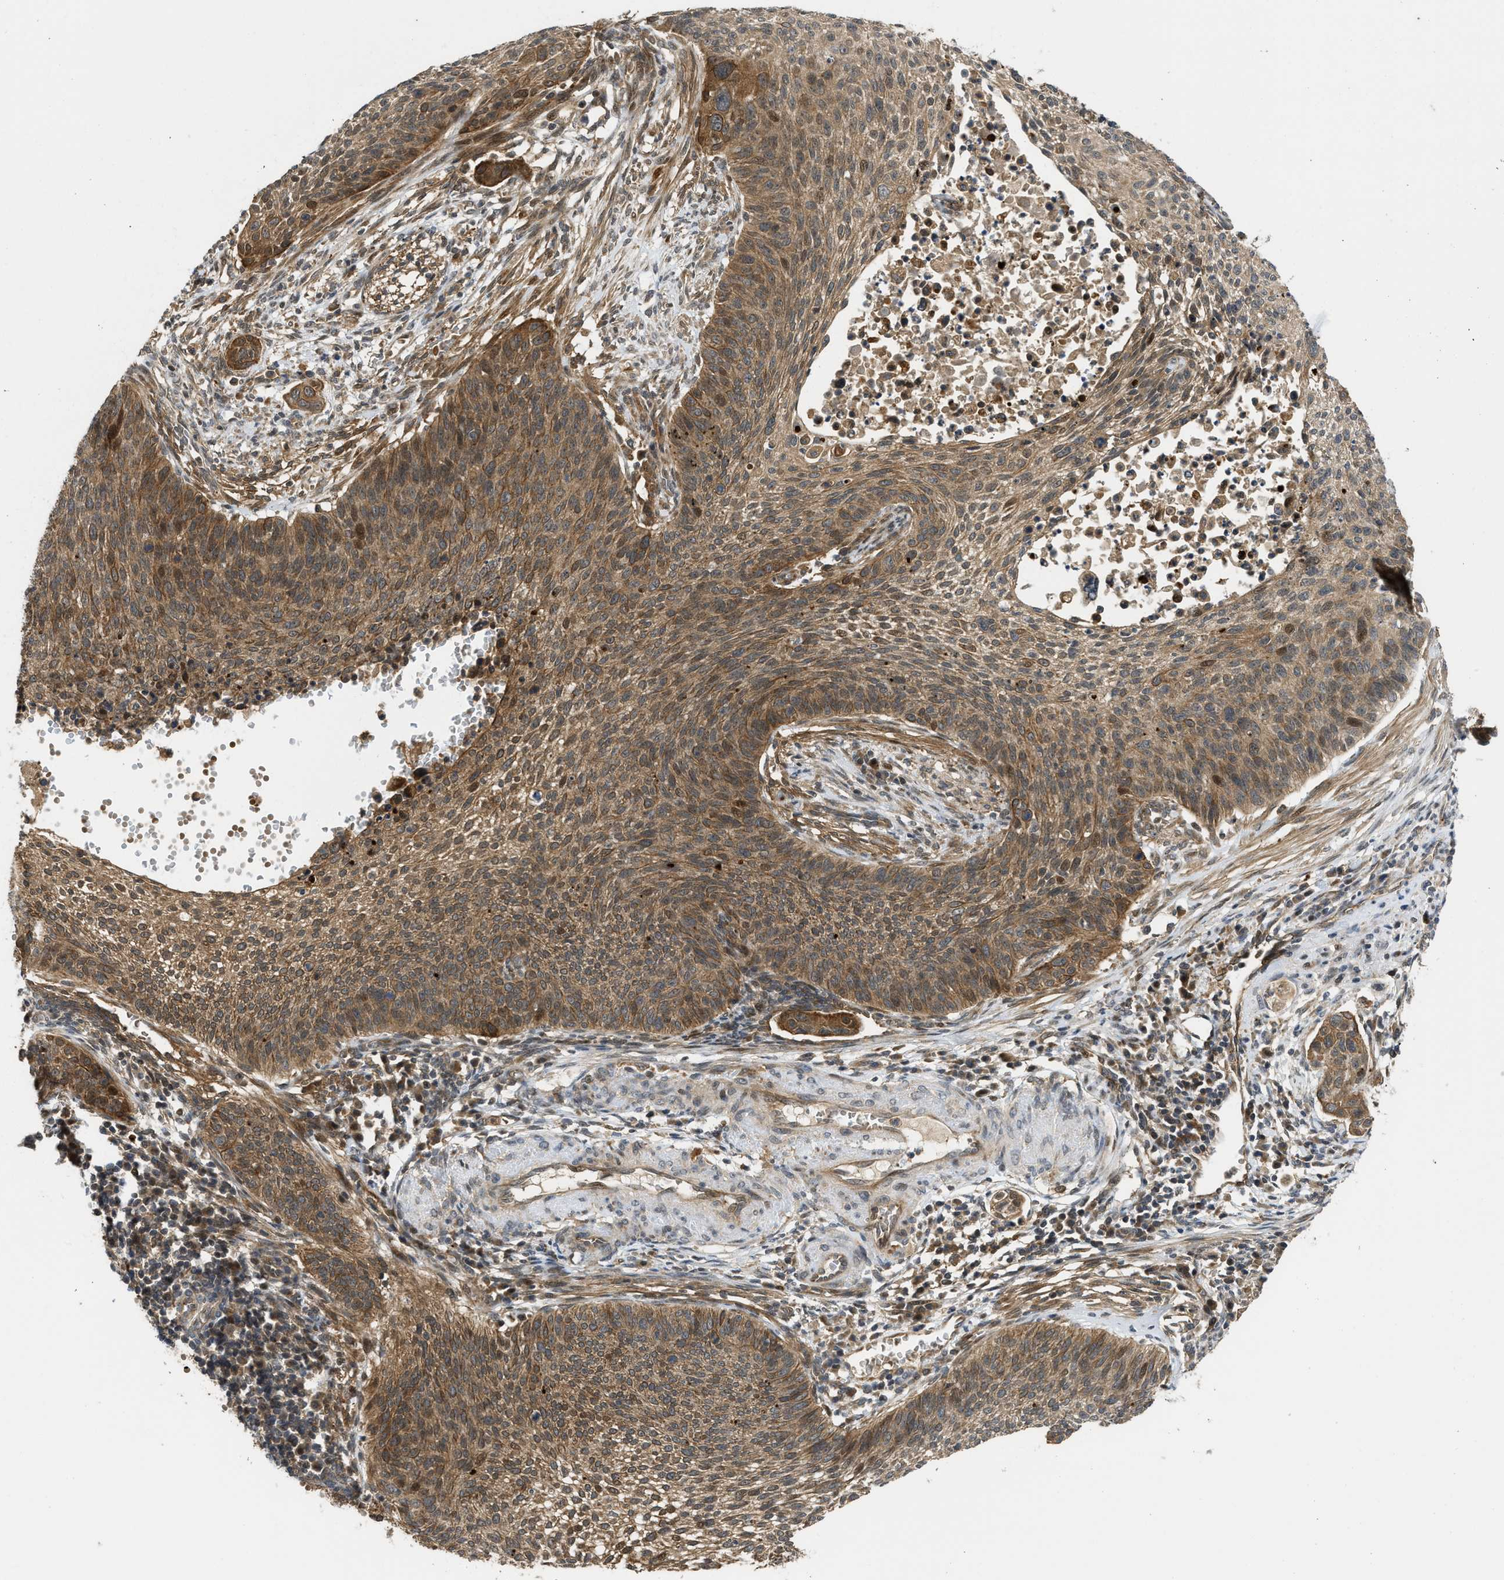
{"staining": {"intensity": "moderate", "quantity": ">75%", "location": "cytoplasmic/membranous,nuclear"}, "tissue": "cervical cancer", "cell_type": "Tumor cells", "image_type": "cancer", "snomed": [{"axis": "morphology", "description": "Squamous cell carcinoma, NOS"}, {"axis": "topography", "description": "Cervix"}], "caption": "A brown stain shows moderate cytoplasmic/membranous and nuclear expression of a protein in human cervical cancer tumor cells.", "gene": "DNAJC28", "patient": {"sex": "female", "age": 70}}